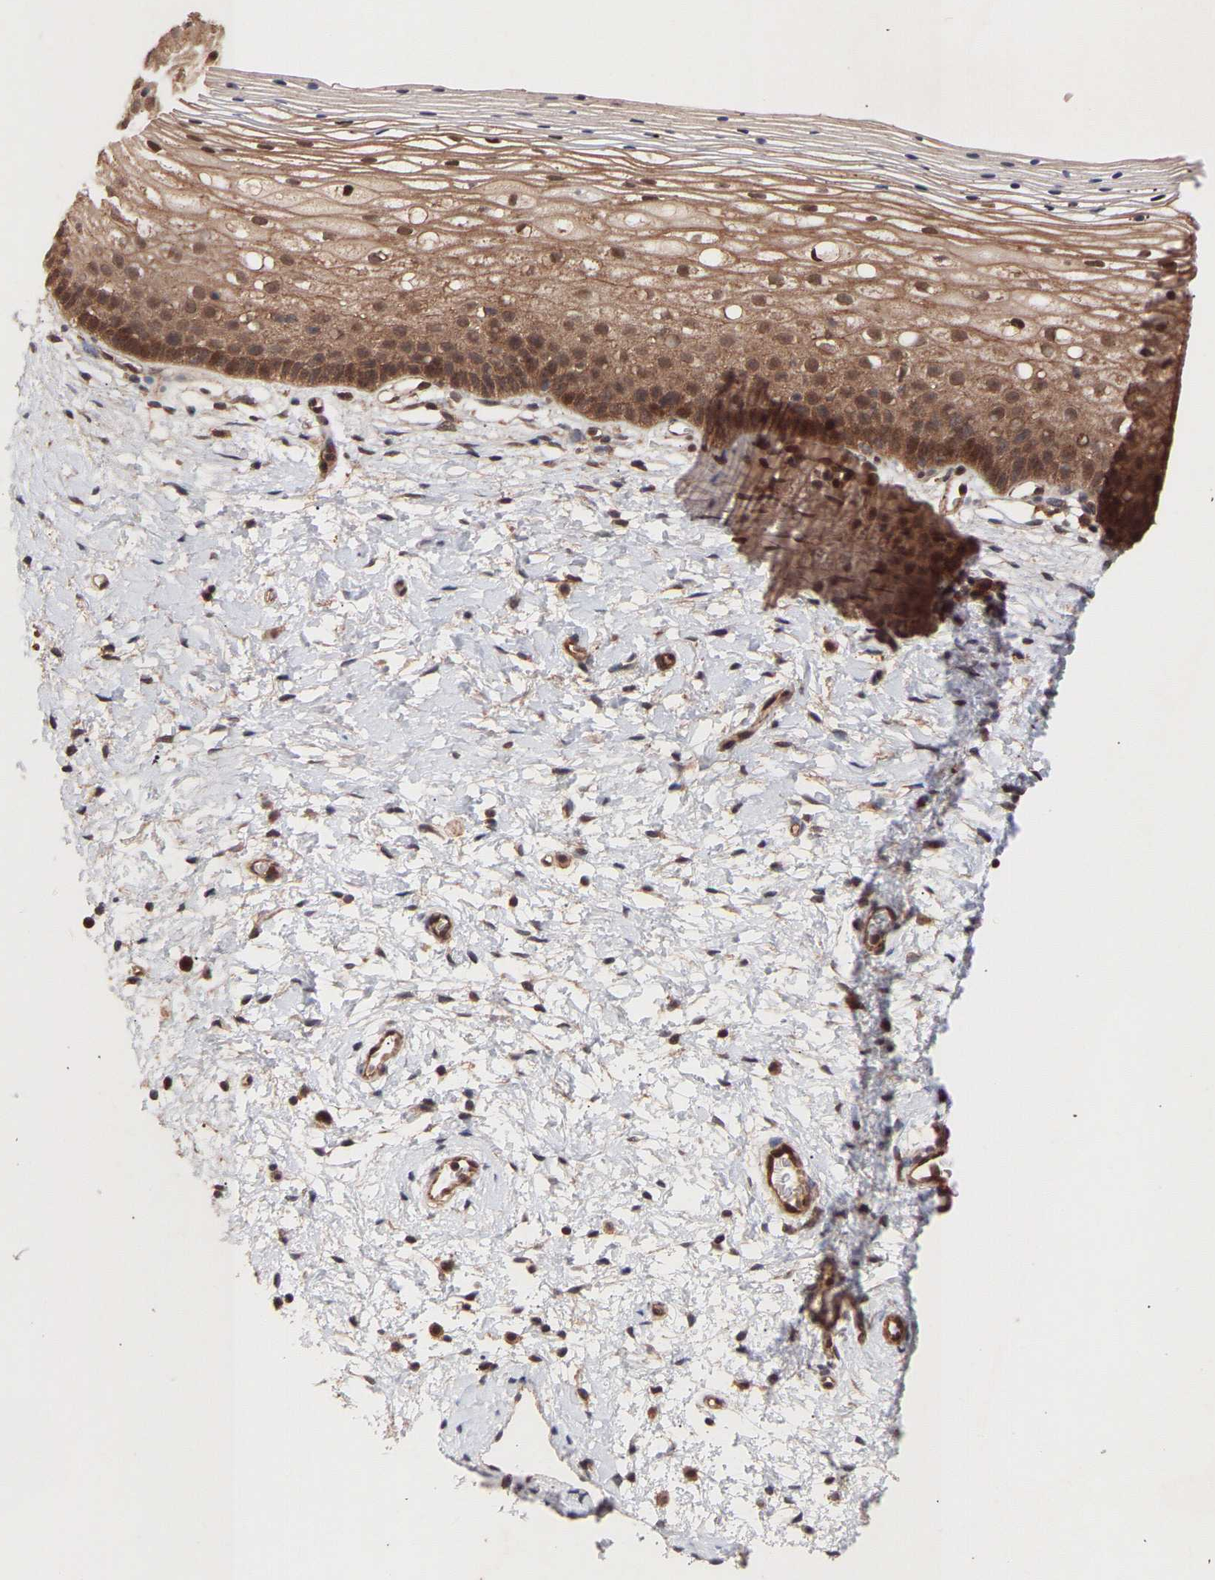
{"staining": {"intensity": "weak", "quantity": "<25%", "location": "cytoplasmic/membranous"}, "tissue": "cervix", "cell_type": "Glandular cells", "image_type": "normal", "snomed": [{"axis": "morphology", "description": "Normal tissue, NOS"}, {"axis": "topography", "description": "Cervix"}], "caption": "Micrograph shows no protein expression in glandular cells of normal cervix. (DAB IHC with hematoxylin counter stain).", "gene": "PDLIM5", "patient": {"sex": "female", "age": 72}}